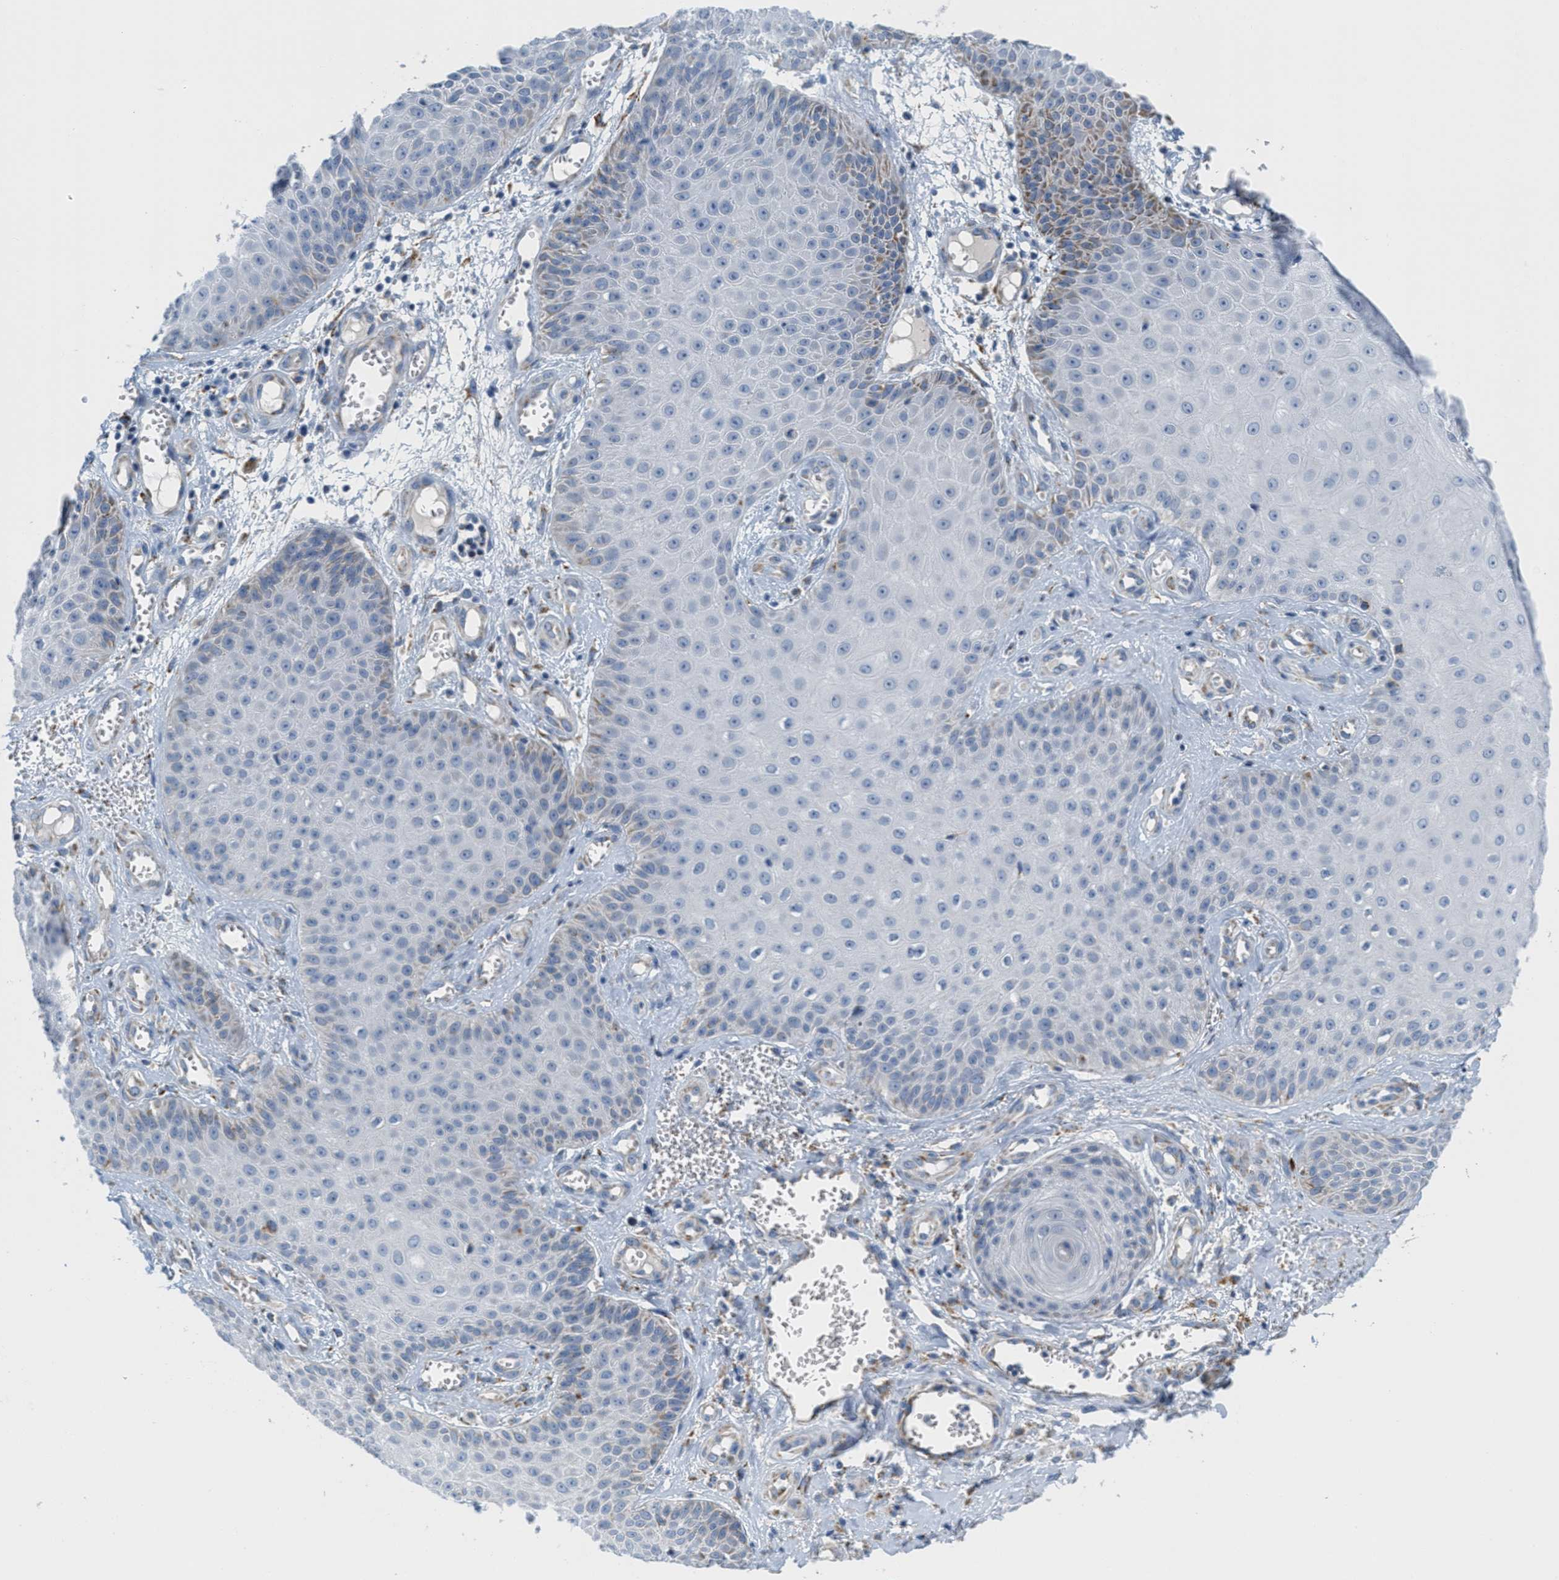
{"staining": {"intensity": "moderate", "quantity": "<25%", "location": "cytoplasmic/membranous"}, "tissue": "skin cancer", "cell_type": "Tumor cells", "image_type": "cancer", "snomed": [{"axis": "morphology", "description": "Squamous cell carcinoma, NOS"}, {"axis": "topography", "description": "Skin"}], "caption": "Squamous cell carcinoma (skin) stained with a protein marker demonstrates moderate staining in tumor cells.", "gene": "KCNJ5", "patient": {"sex": "male", "age": 74}}